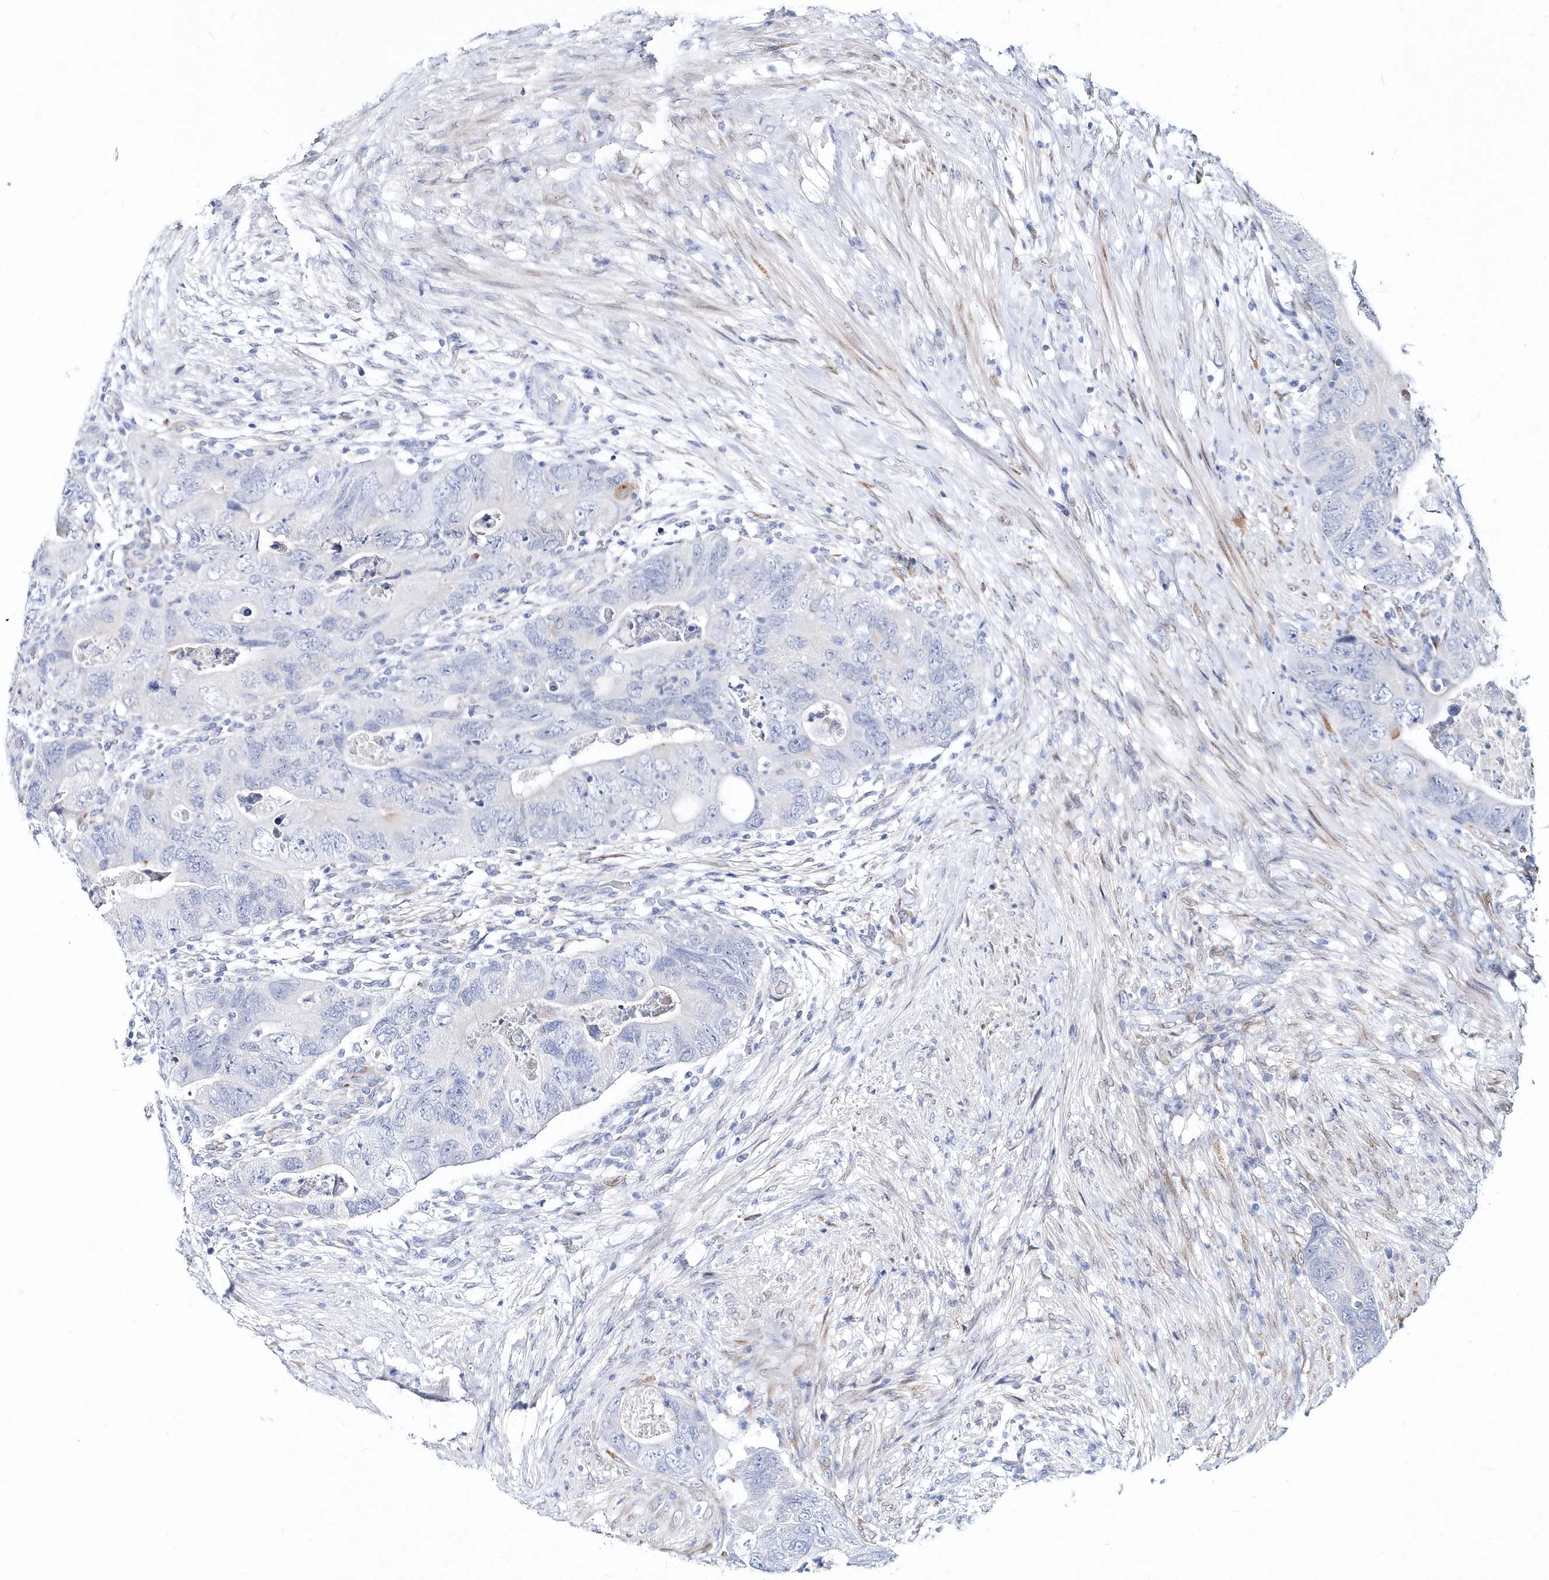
{"staining": {"intensity": "negative", "quantity": "none", "location": "none"}, "tissue": "colorectal cancer", "cell_type": "Tumor cells", "image_type": "cancer", "snomed": [{"axis": "morphology", "description": "Adenocarcinoma, NOS"}, {"axis": "topography", "description": "Rectum"}], "caption": "Immunohistochemistry (IHC) photomicrograph of neoplastic tissue: colorectal cancer (adenocarcinoma) stained with DAB (3,3'-diaminobenzidine) exhibits no significant protein expression in tumor cells.", "gene": "SPINK7", "patient": {"sex": "male", "age": 63}}